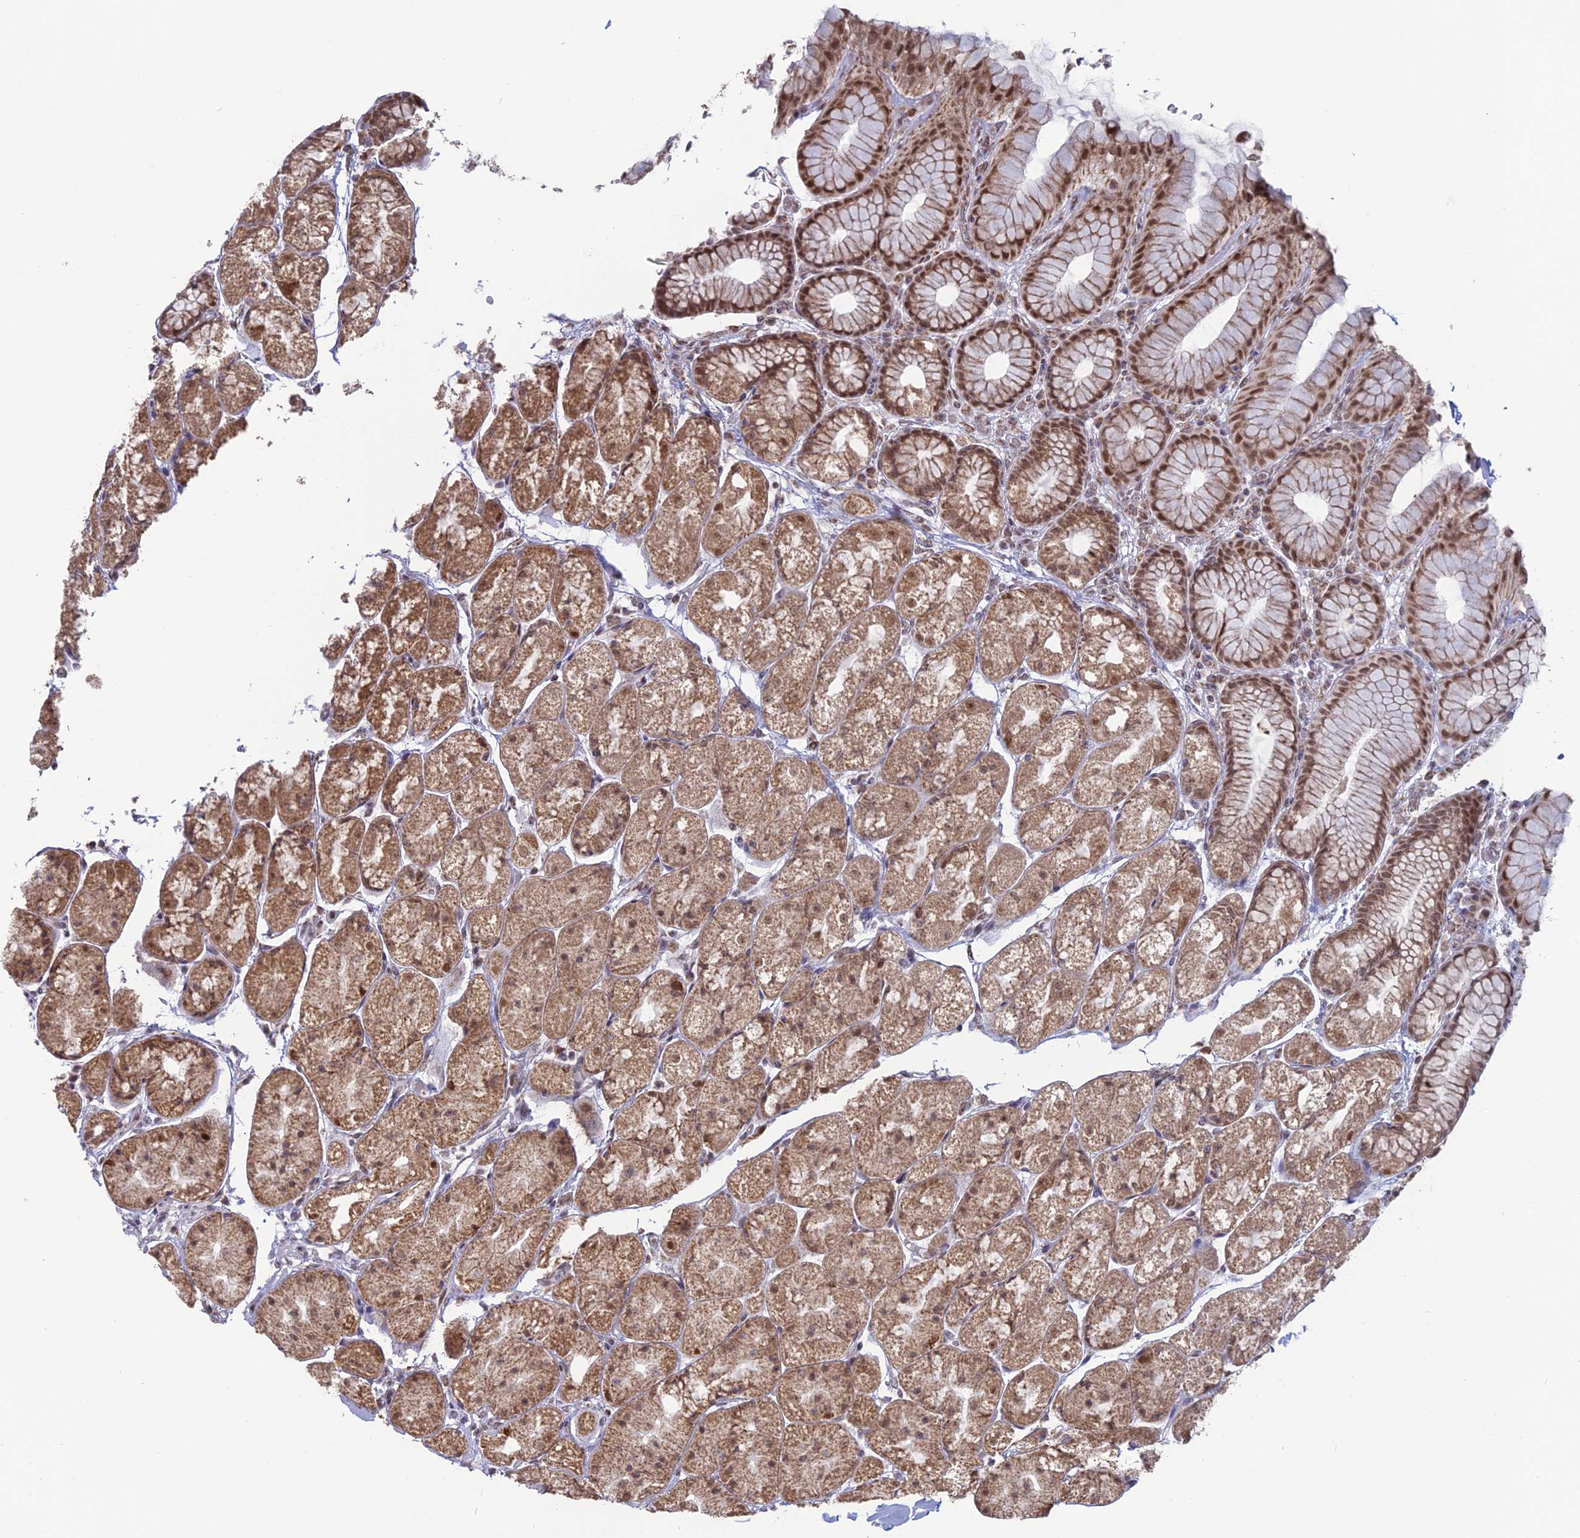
{"staining": {"intensity": "moderate", "quantity": ">75%", "location": "cytoplasmic/membranous,nuclear"}, "tissue": "stomach", "cell_type": "Glandular cells", "image_type": "normal", "snomed": [{"axis": "morphology", "description": "Normal tissue, NOS"}, {"axis": "topography", "description": "Stomach"}], "caption": "Benign stomach was stained to show a protein in brown. There is medium levels of moderate cytoplasmic/membranous,nuclear positivity in about >75% of glandular cells. (Brightfield microscopy of DAB IHC at high magnification).", "gene": "ARHGAP40", "patient": {"sex": "male", "age": 57}}